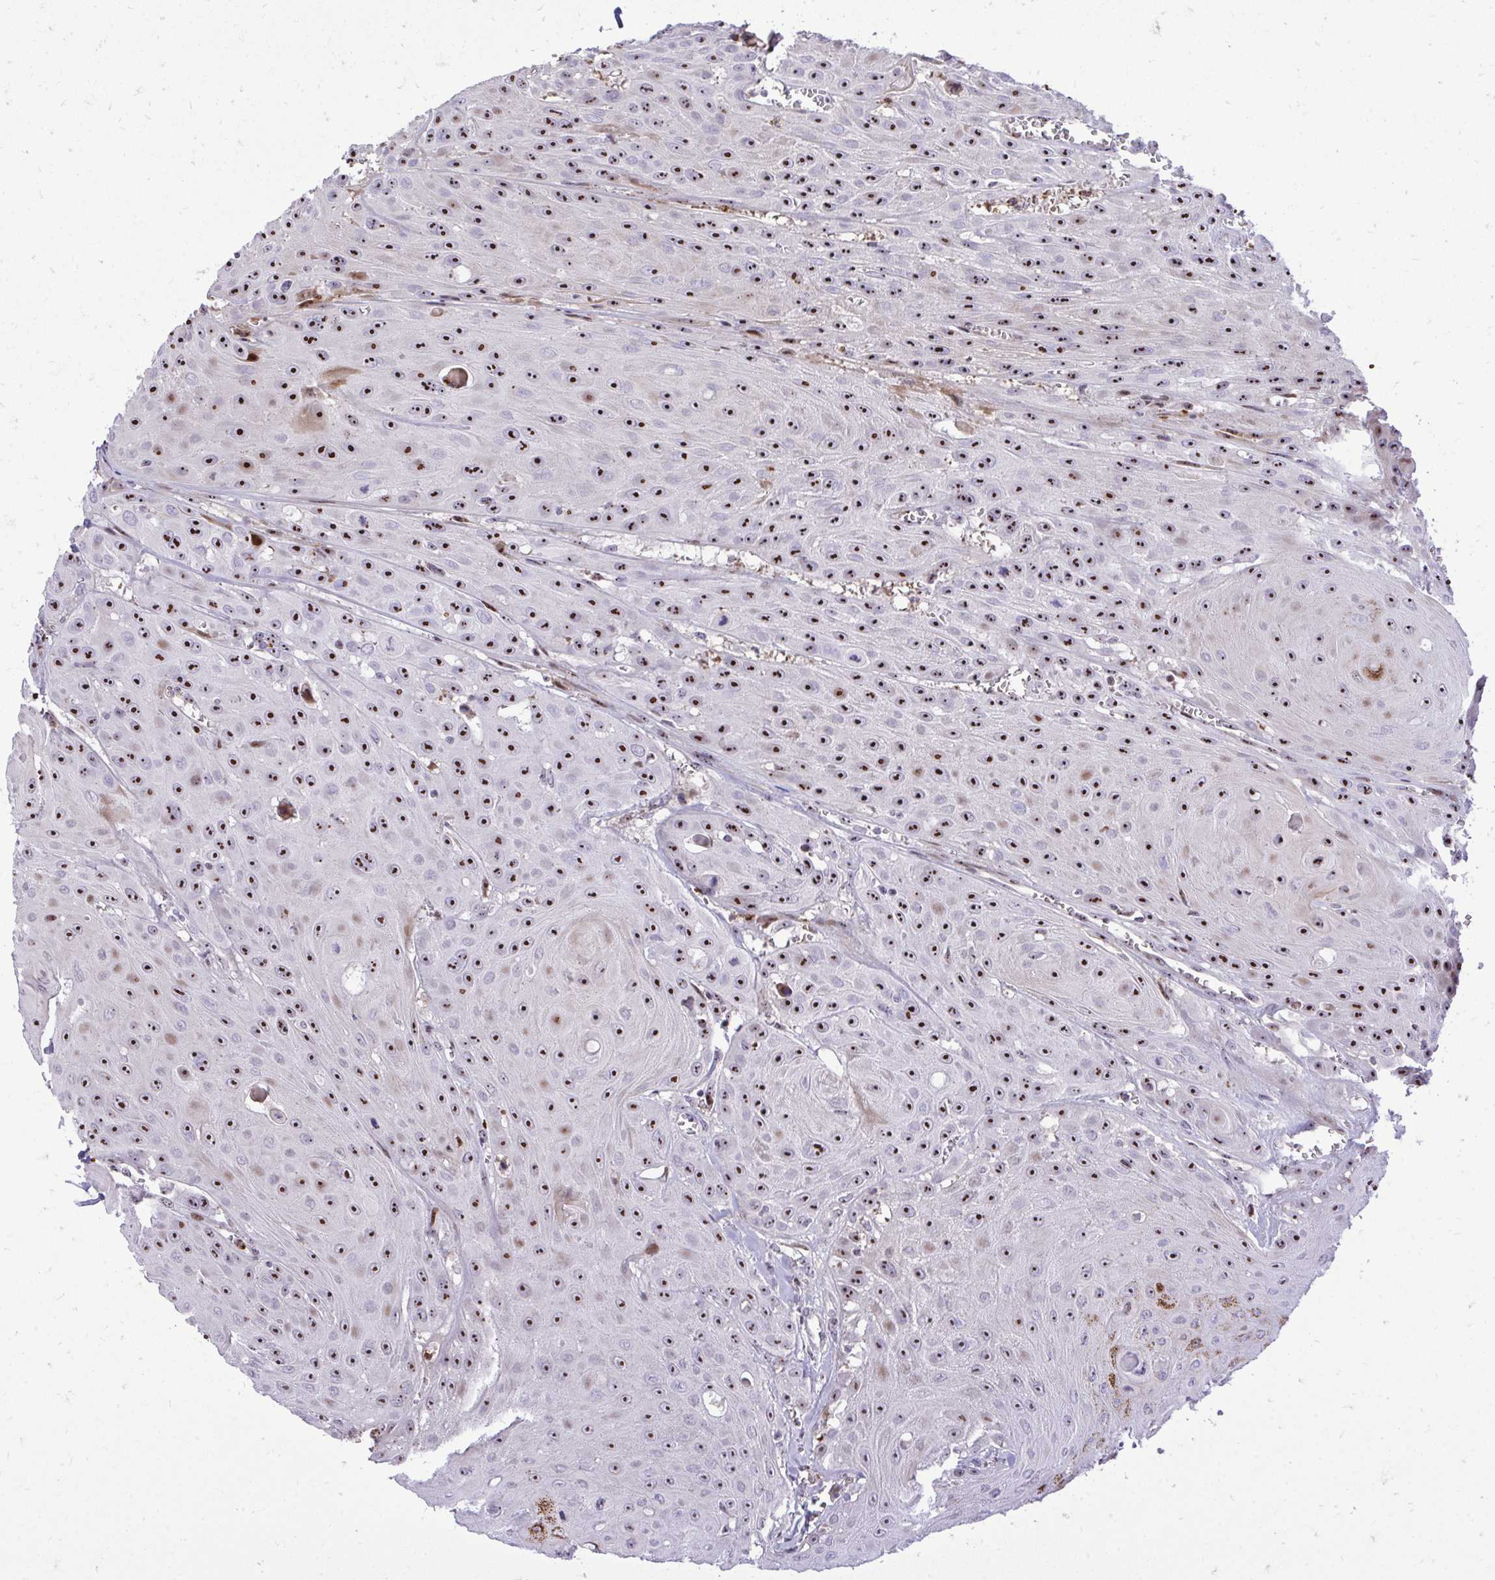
{"staining": {"intensity": "strong", "quantity": ">75%", "location": "nuclear"}, "tissue": "head and neck cancer", "cell_type": "Tumor cells", "image_type": "cancer", "snomed": [{"axis": "morphology", "description": "Squamous cell carcinoma, NOS"}, {"axis": "topography", "description": "Oral tissue"}, {"axis": "topography", "description": "Head-Neck"}], "caption": "This image exhibits squamous cell carcinoma (head and neck) stained with immunohistochemistry (IHC) to label a protein in brown. The nuclear of tumor cells show strong positivity for the protein. Nuclei are counter-stained blue.", "gene": "DLX4", "patient": {"sex": "male", "age": 81}}